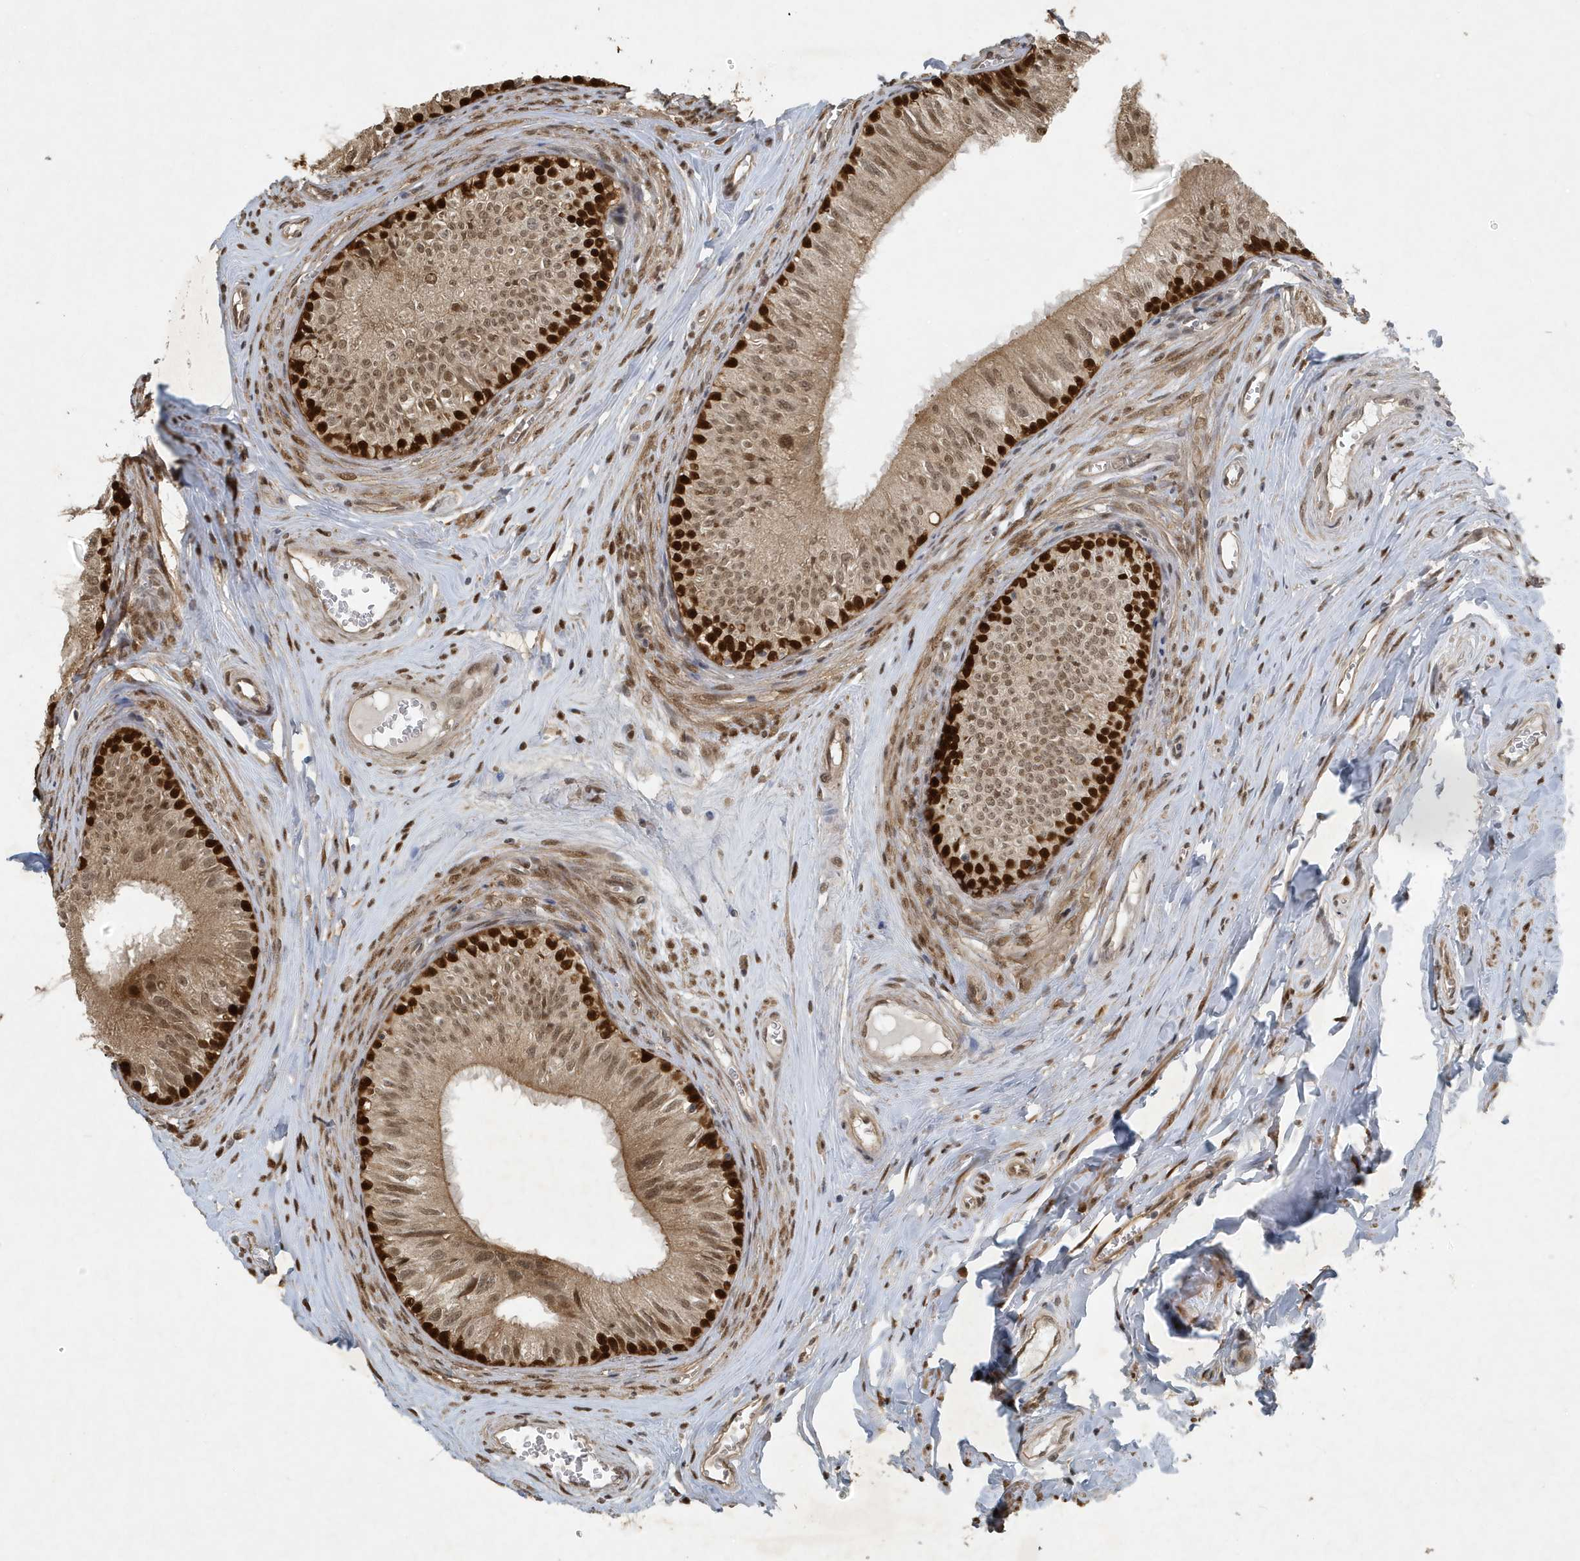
{"staining": {"intensity": "strong", "quantity": ">75%", "location": "cytoplasmic/membranous,nuclear"}, "tissue": "epididymis", "cell_type": "Glandular cells", "image_type": "normal", "snomed": [{"axis": "morphology", "description": "Normal tissue, NOS"}, {"axis": "topography", "description": "Epididymis"}], "caption": "This photomicrograph reveals immunohistochemistry staining of unremarkable human epididymis, with high strong cytoplasmic/membranous,nuclear positivity in about >75% of glandular cells.", "gene": "HSPA1A", "patient": {"sex": "male", "age": 46}}